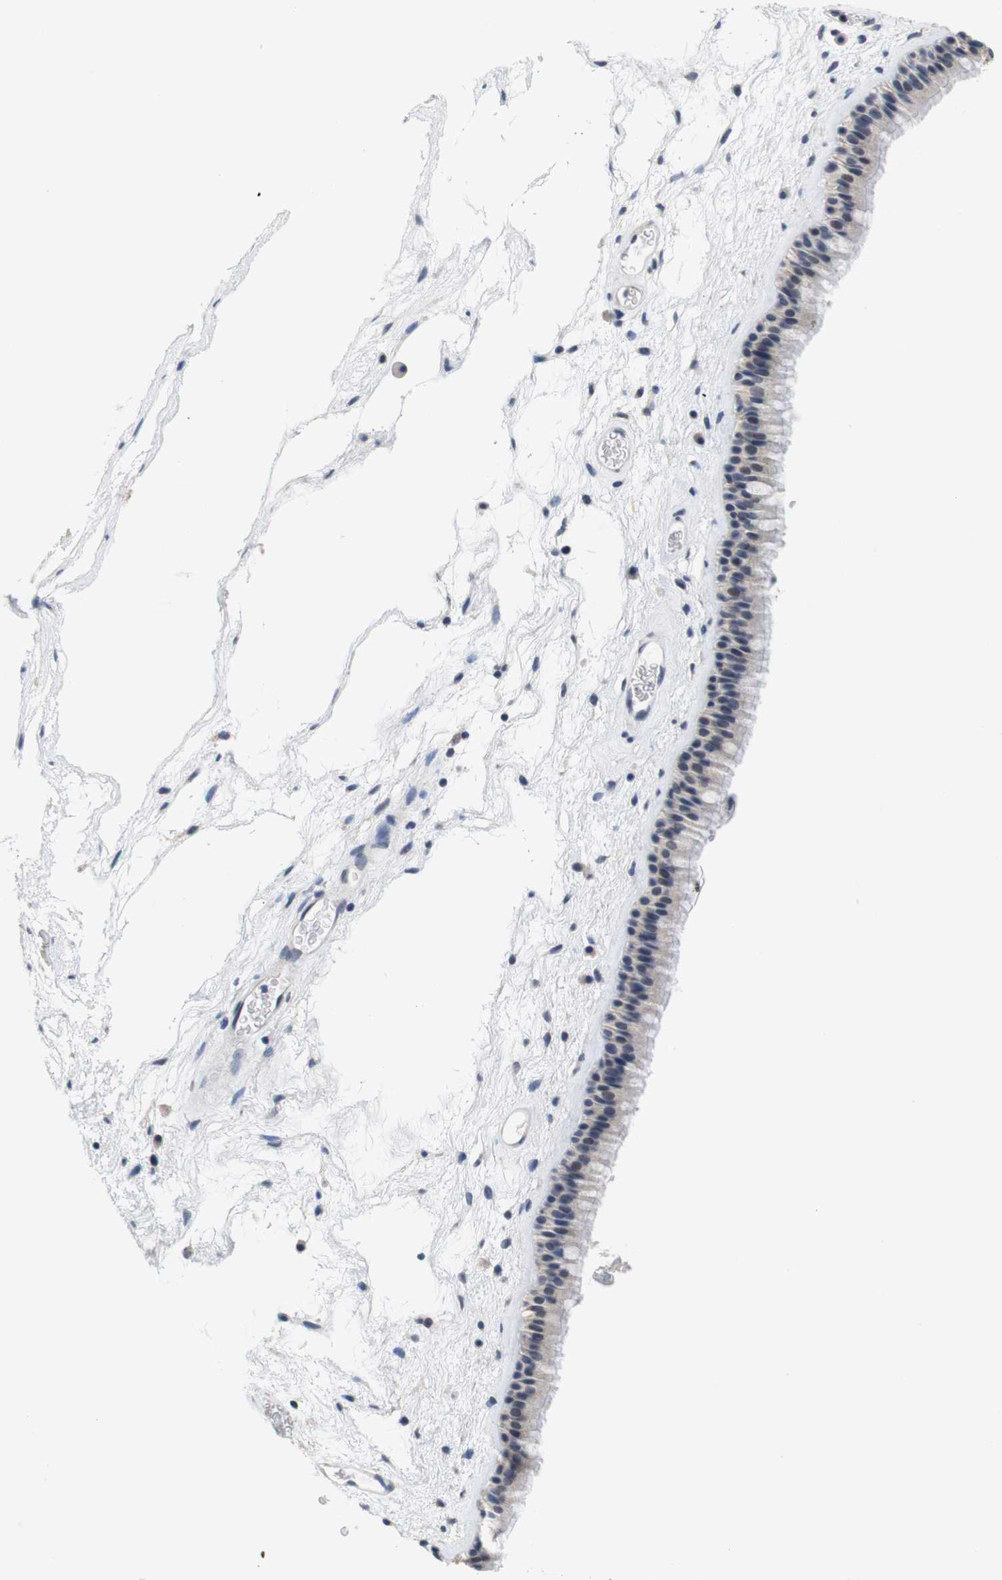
{"staining": {"intensity": "strong", "quantity": "<25%", "location": "nuclear"}, "tissue": "nasopharynx", "cell_type": "Respiratory epithelial cells", "image_type": "normal", "snomed": [{"axis": "morphology", "description": "Normal tissue, NOS"}, {"axis": "morphology", "description": "Inflammation, NOS"}, {"axis": "topography", "description": "Nasopharynx"}], "caption": "IHC micrograph of unremarkable nasopharynx: nasopharynx stained using immunohistochemistry reveals medium levels of strong protein expression localized specifically in the nuclear of respiratory epithelial cells, appearing as a nuclear brown color.", "gene": "SKP2", "patient": {"sex": "male", "age": 48}}